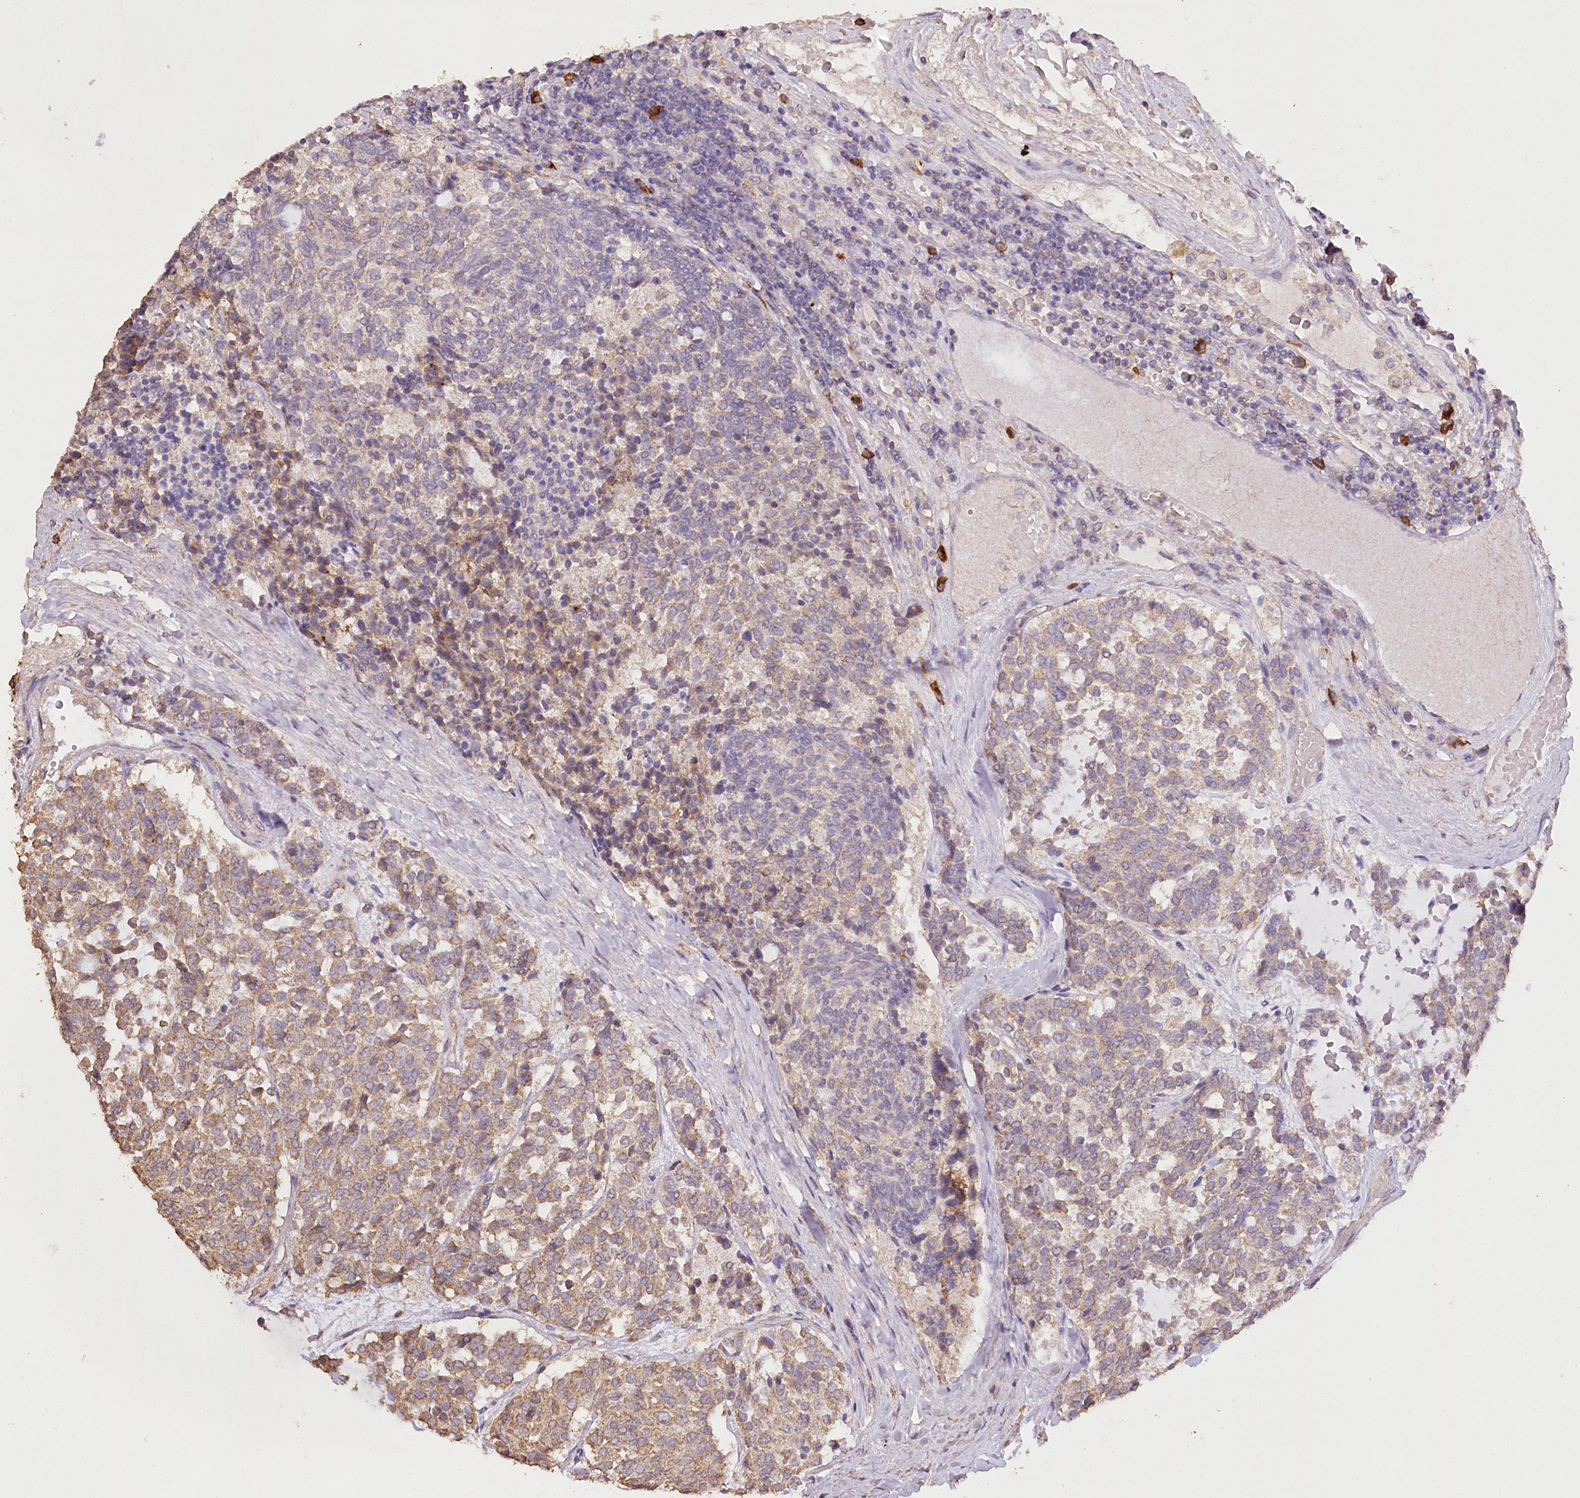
{"staining": {"intensity": "weak", "quantity": "25%-75%", "location": "cytoplasmic/membranous"}, "tissue": "carcinoid", "cell_type": "Tumor cells", "image_type": "cancer", "snomed": [{"axis": "morphology", "description": "Carcinoid, malignant, NOS"}, {"axis": "topography", "description": "Pancreas"}], "caption": "The photomicrograph demonstrates staining of carcinoid (malignant), revealing weak cytoplasmic/membranous protein staining (brown color) within tumor cells. (Brightfield microscopy of DAB IHC at high magnification).", "gene": "IREB2", "patient": {"sex": "female", "age": 54}}